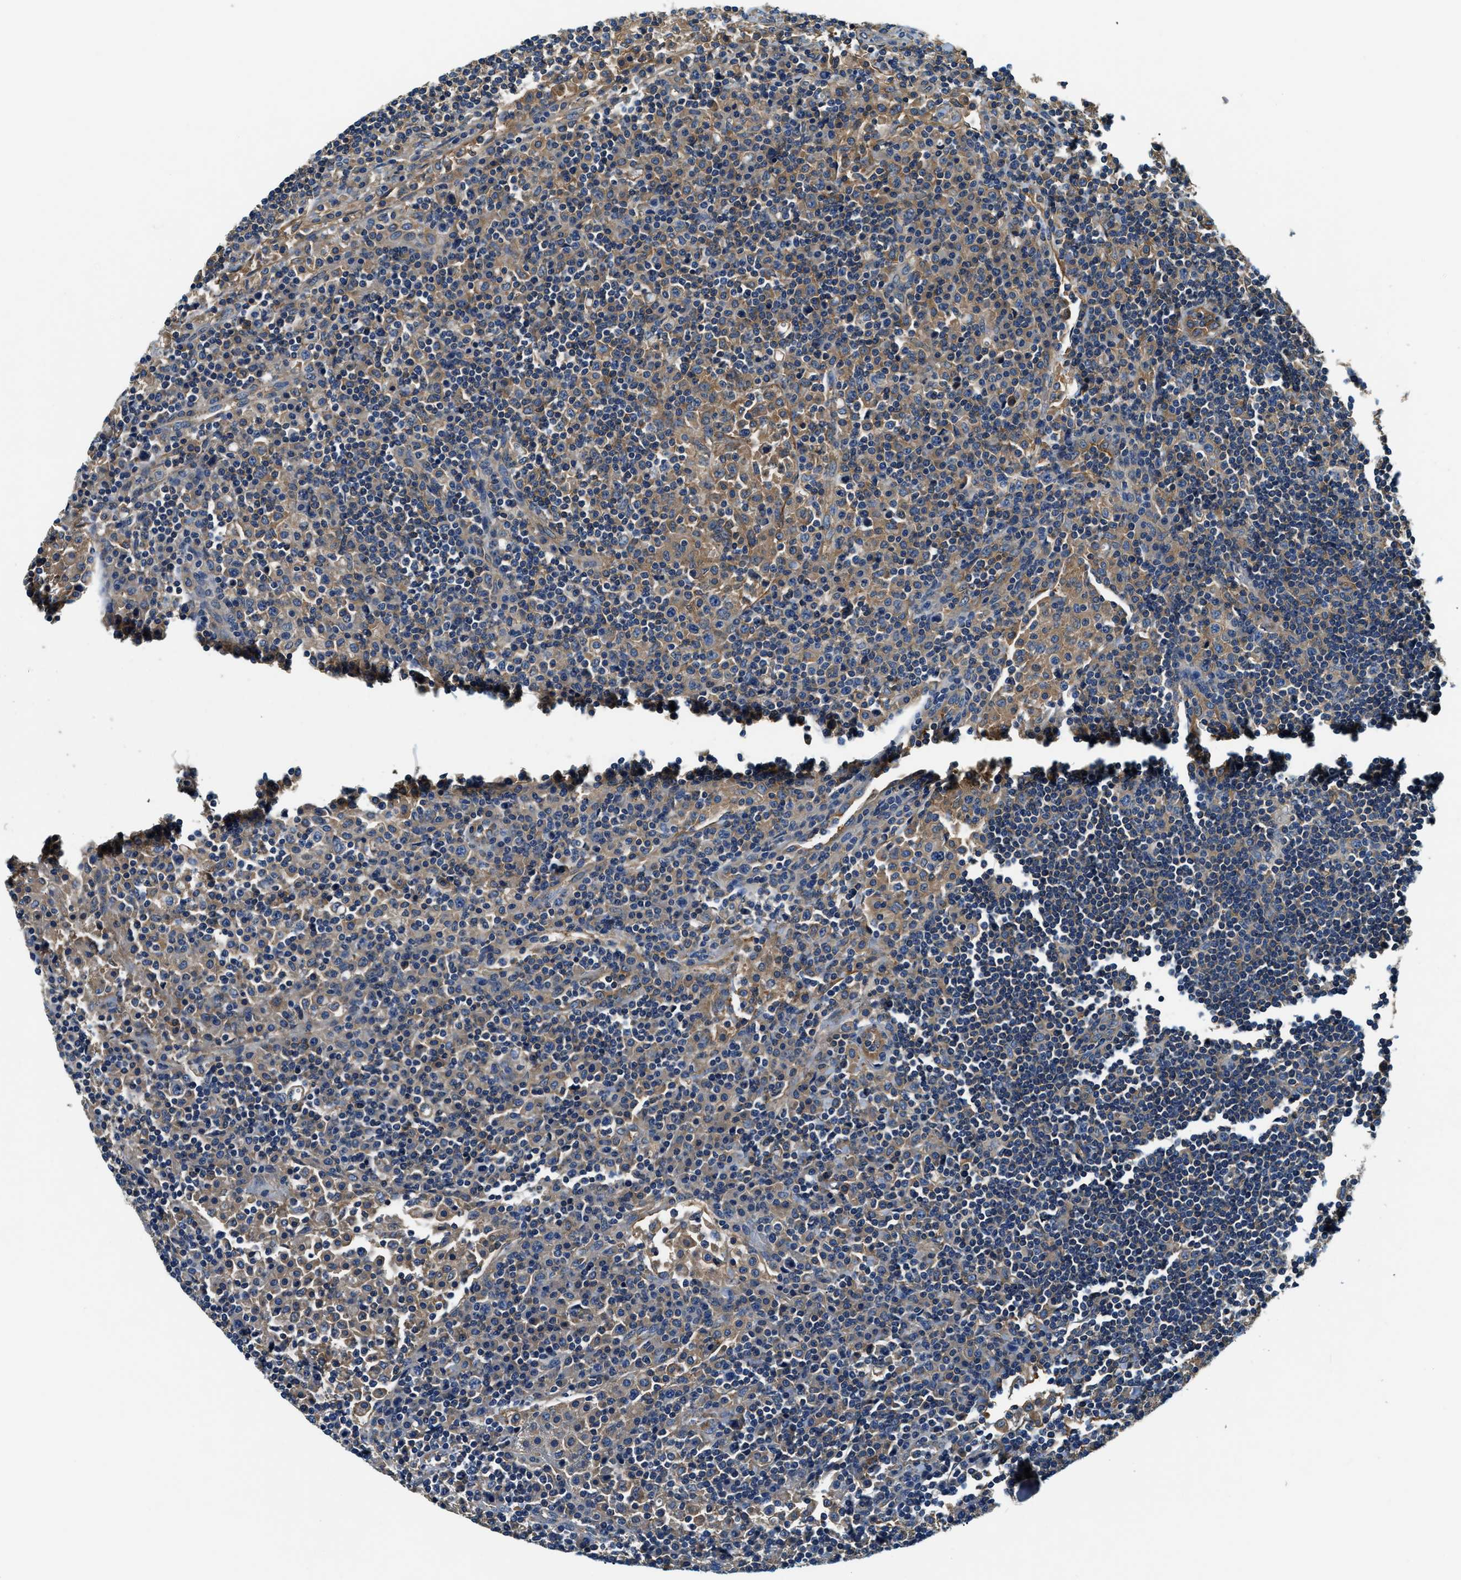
{"staining": {"intensity": "weak", "quantity": "25%-75%", "location": "cytoplasmic/membranous"}, "tissue": "lymph node", "cell_type": "Non-germinal center cells", "image_type": "normal", "snomed": [{"axis": "morphology", "description": "Normal tissue, NOS"}, {"axis": "topography", "description": "Lymph node"}], "caption": "Lymph node stained with immunohistochemistry displays weak cytoplasmic/membranous expression in about 25%-75% of non-germinal center cells.", "gene": "EEA1", "patient": {"sex": "female", "age": 53}}